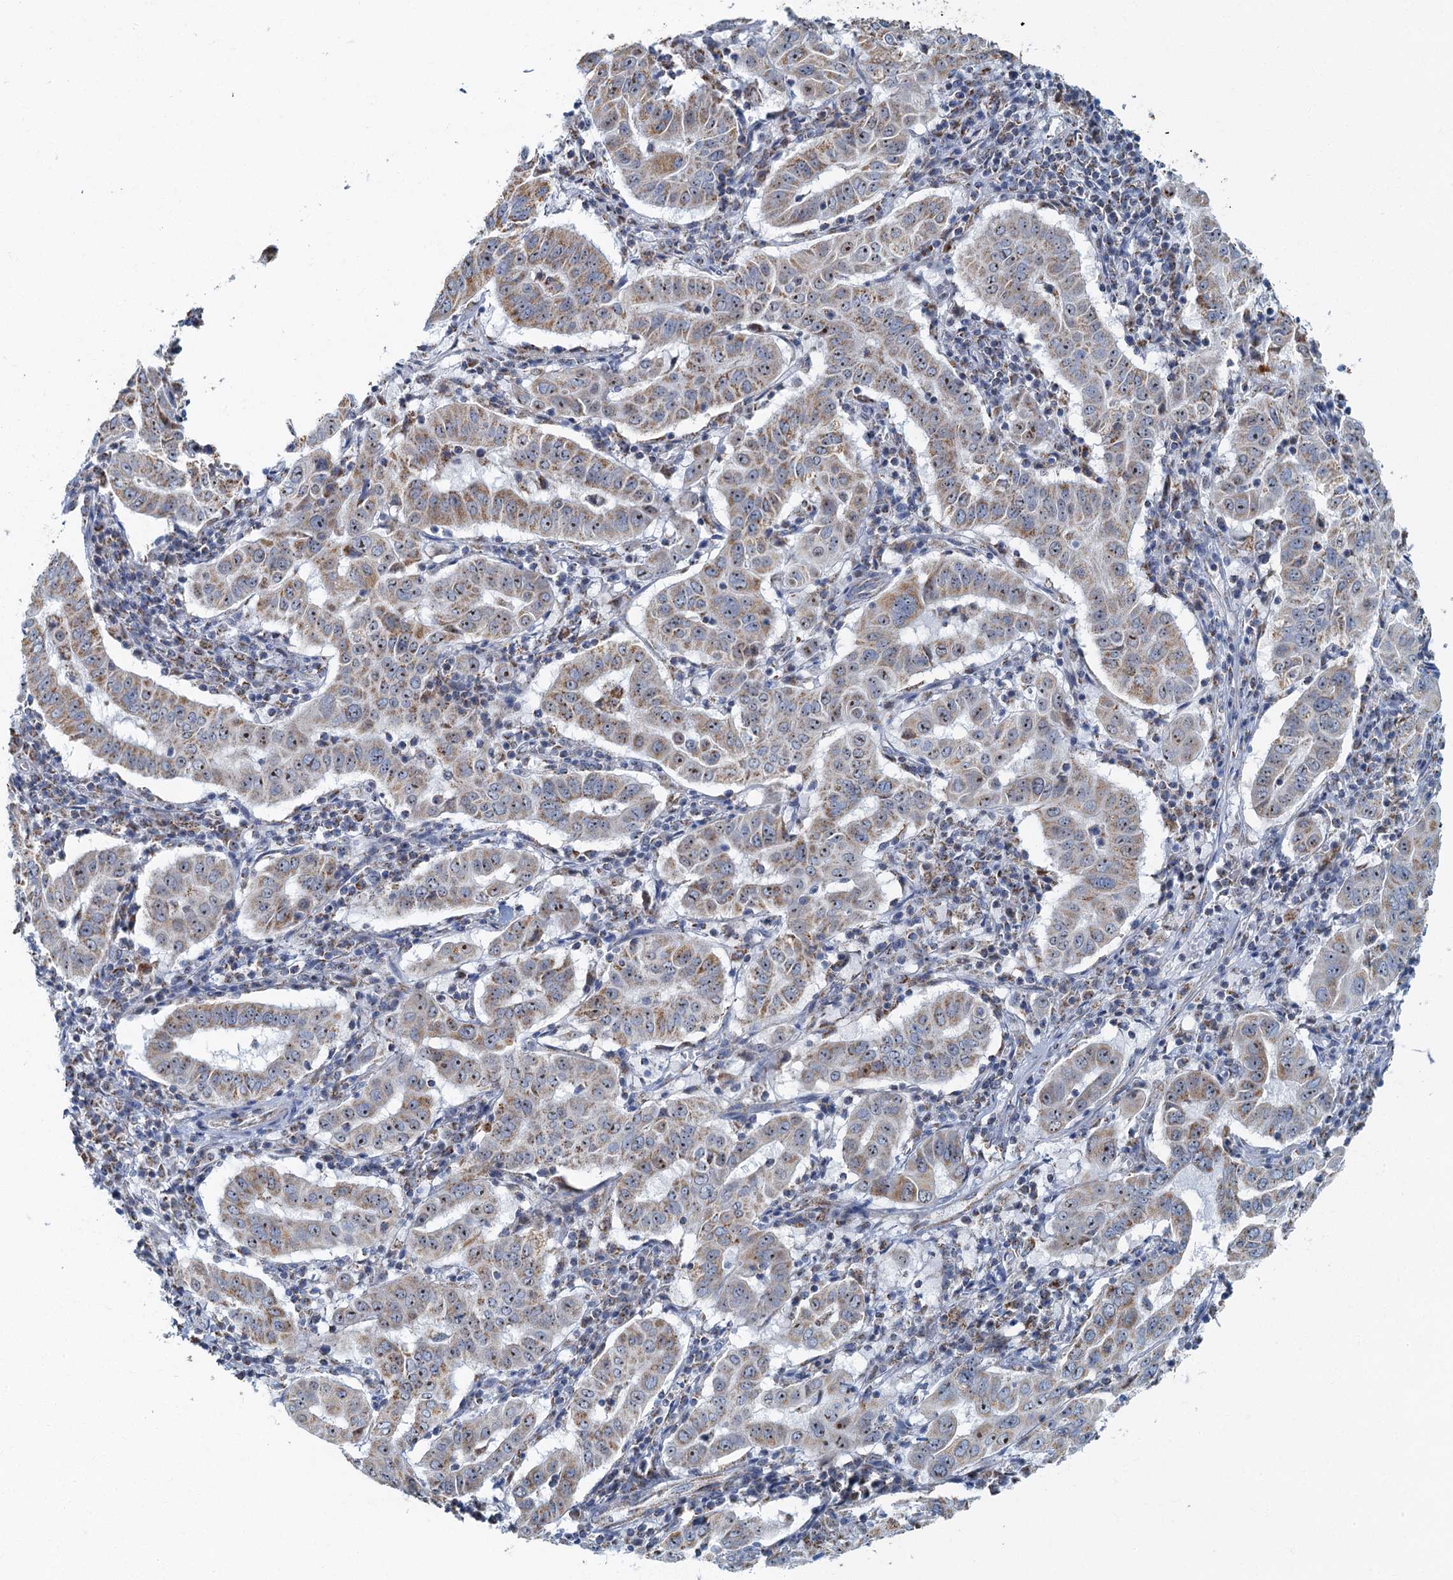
{"staining": {"intensity": "moderate", "quantity": "25%-75%", "location": "cytoplasmic/membranous"}, "tissue": "pancreatic cancer", "cell_type": "Tumor cells", "image_type": "cancer", "snomed": [{"axis": "morphology", "description": "Adenocarcinoma, NOS"}, {"axis": "topography", "description": "Pancreas"}], "caption": "Pancreatic adenocarcinoma stained with DAB (3,3'-diaminobenzidine) immunohistochemistry demonstrates medium levels of moderate cytoplasmic/membranous staining in approximately 25%-75% of tumor cells.", "gene": "RAD9B", "patient": {"sex": "male", "age": 63}}